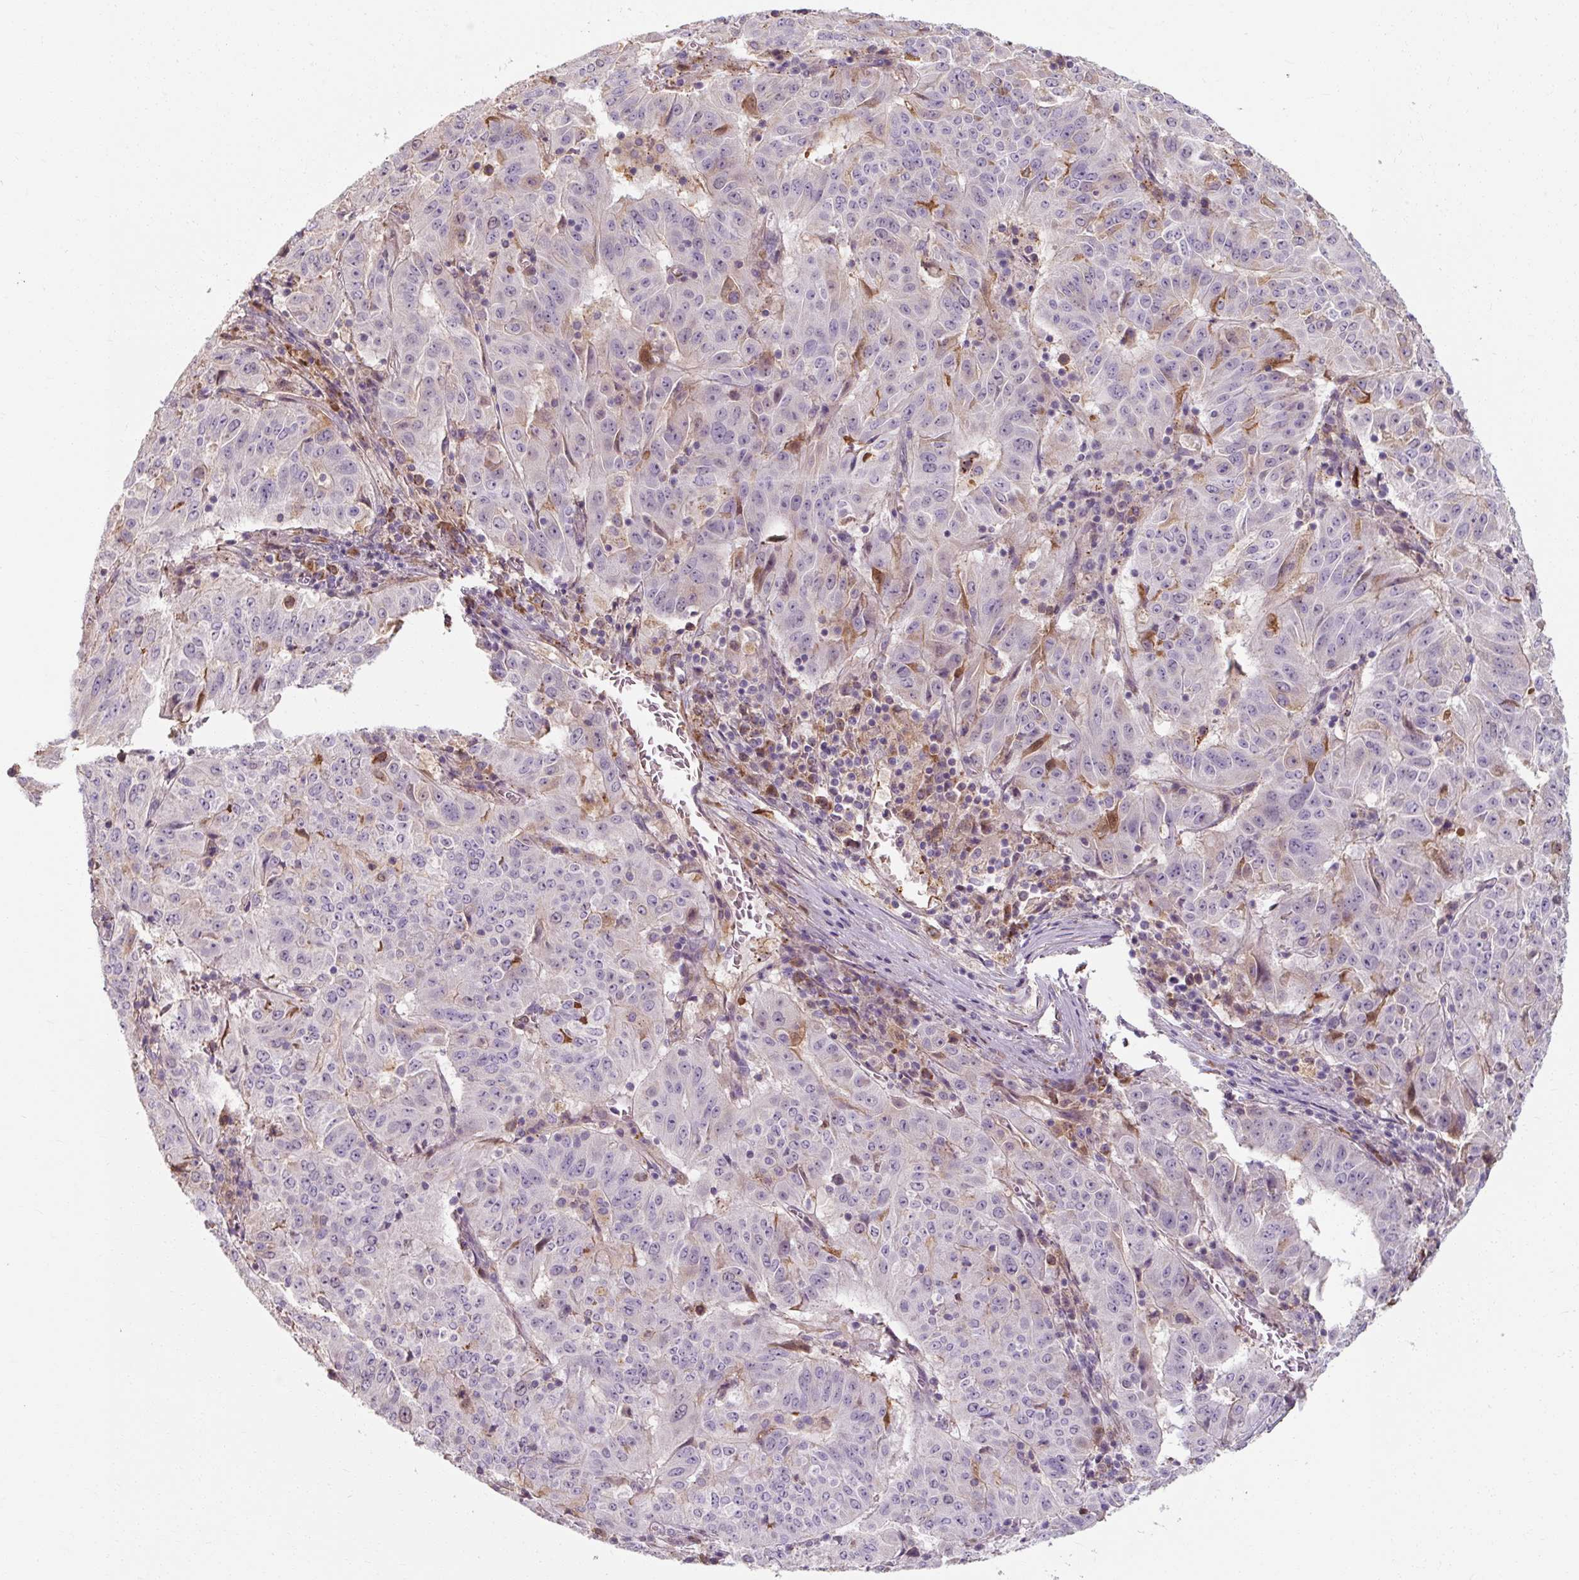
{"staining": {"intensity": "negative", "quantity": "none", "location": "none"}, "tissue": "pancreatic cancer", "cell_type": "Tumor cells", "image_type": "cancer", "snomed": [{"axis": "morphology", "description": "Adenocarcinoma, NOS"}, {"axis": "topography", "description": "Pancreas"}], "caption": "An immunohistochemistry micrograph of pancreatic cancer is shown. There is no staining in tumor cells of pancreatic cancer. (Immunohistochemistry (ihc), brightfield microscopy, high magnification).", "gene": "TSEN54", "patient": {"sex": "male", "age": 63}}